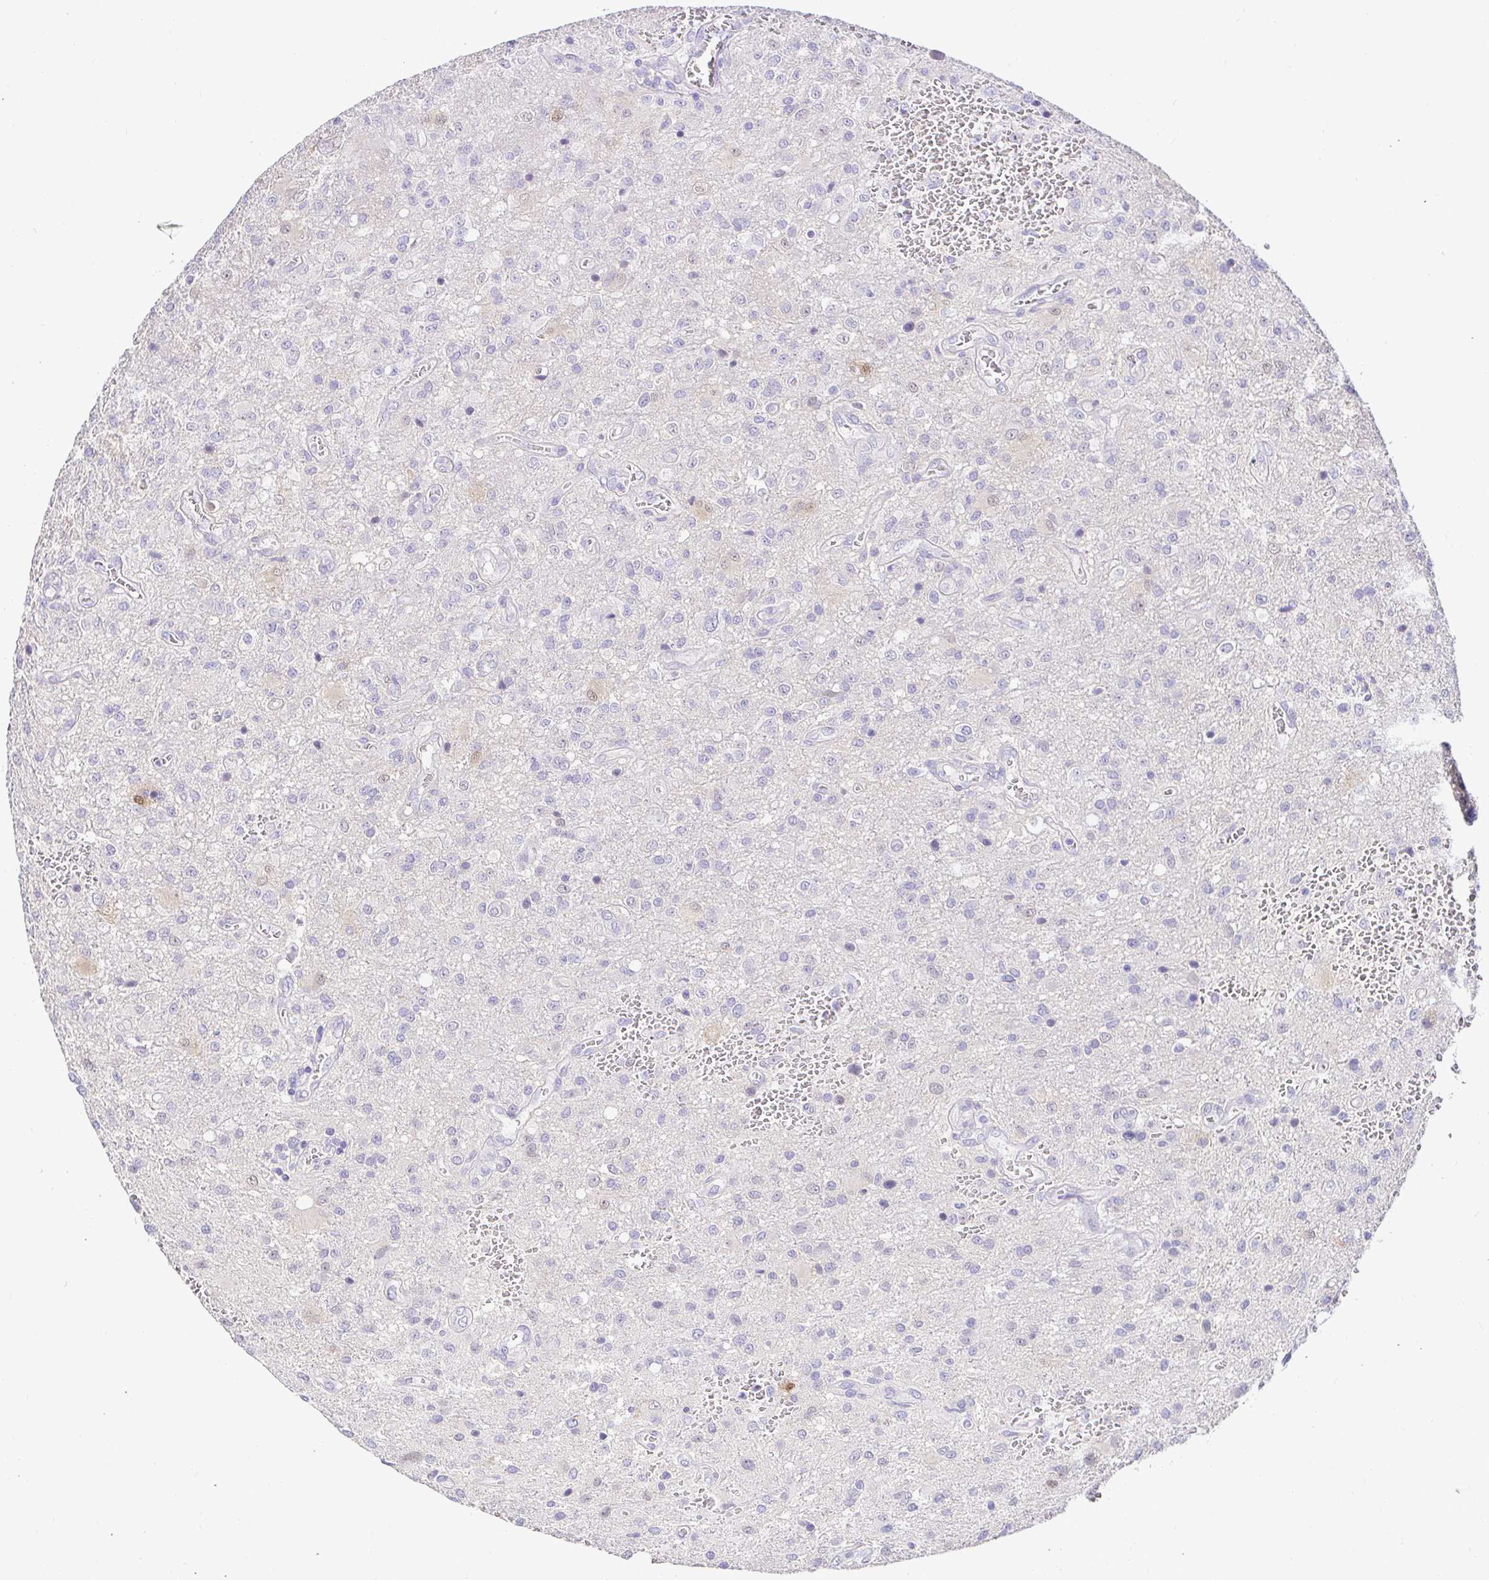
{"staining": {"intensity": "negative", "quantity": "none", "location": "none"}, "tissue": "glioma", "cell_type": "Tumor cells", "image_type": "cancer", "snomed": [{"axis": "morphology", "description": "Glioma, malignant, Low grade"}, {"axis": "topography", "description": "Brain"}], "caption": "This is an immunohistochemistry image of glioma. There is no positivity in tumor cells.", "gene": "CDO1", "patient": {"sex": "male", "age": 66}}